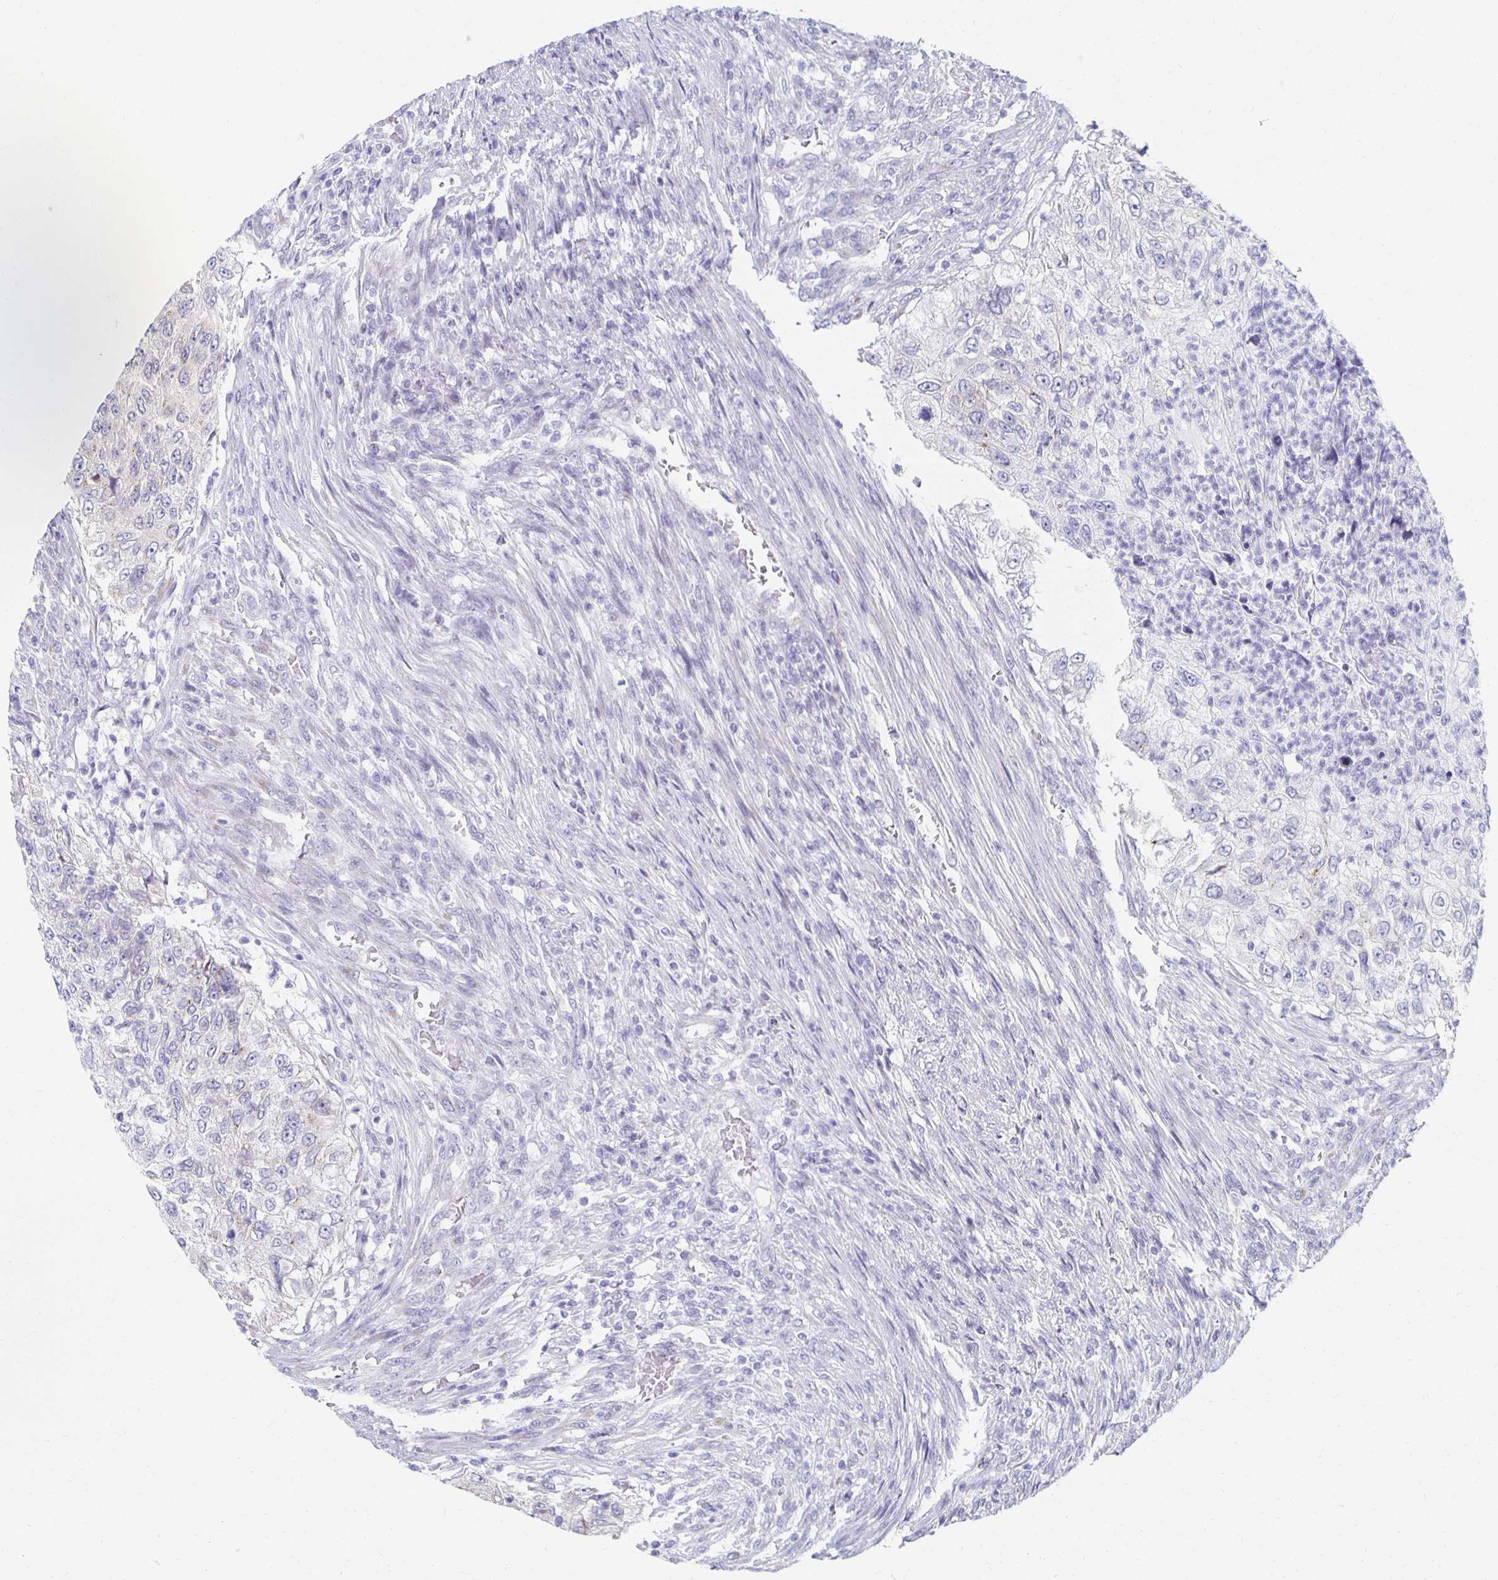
{"staining": {"intensity": "negative", "quantity": "none", "location": "none"}, "tissue": "urothelial cancer", "cell_type": "Tumor cells", "image_type": "cancer", "snomed": [{"axis": "morphology", "description": "Urothelial carcinoma, High grade"}, {"axis": "topography", "description": "Urinary bladder"}], "caption": "Tumor cells show no significant protein expression in high-grade urothelial carcinoma.", "gene": "TEX44", "patient": {"sex": "female", "age": 60}}